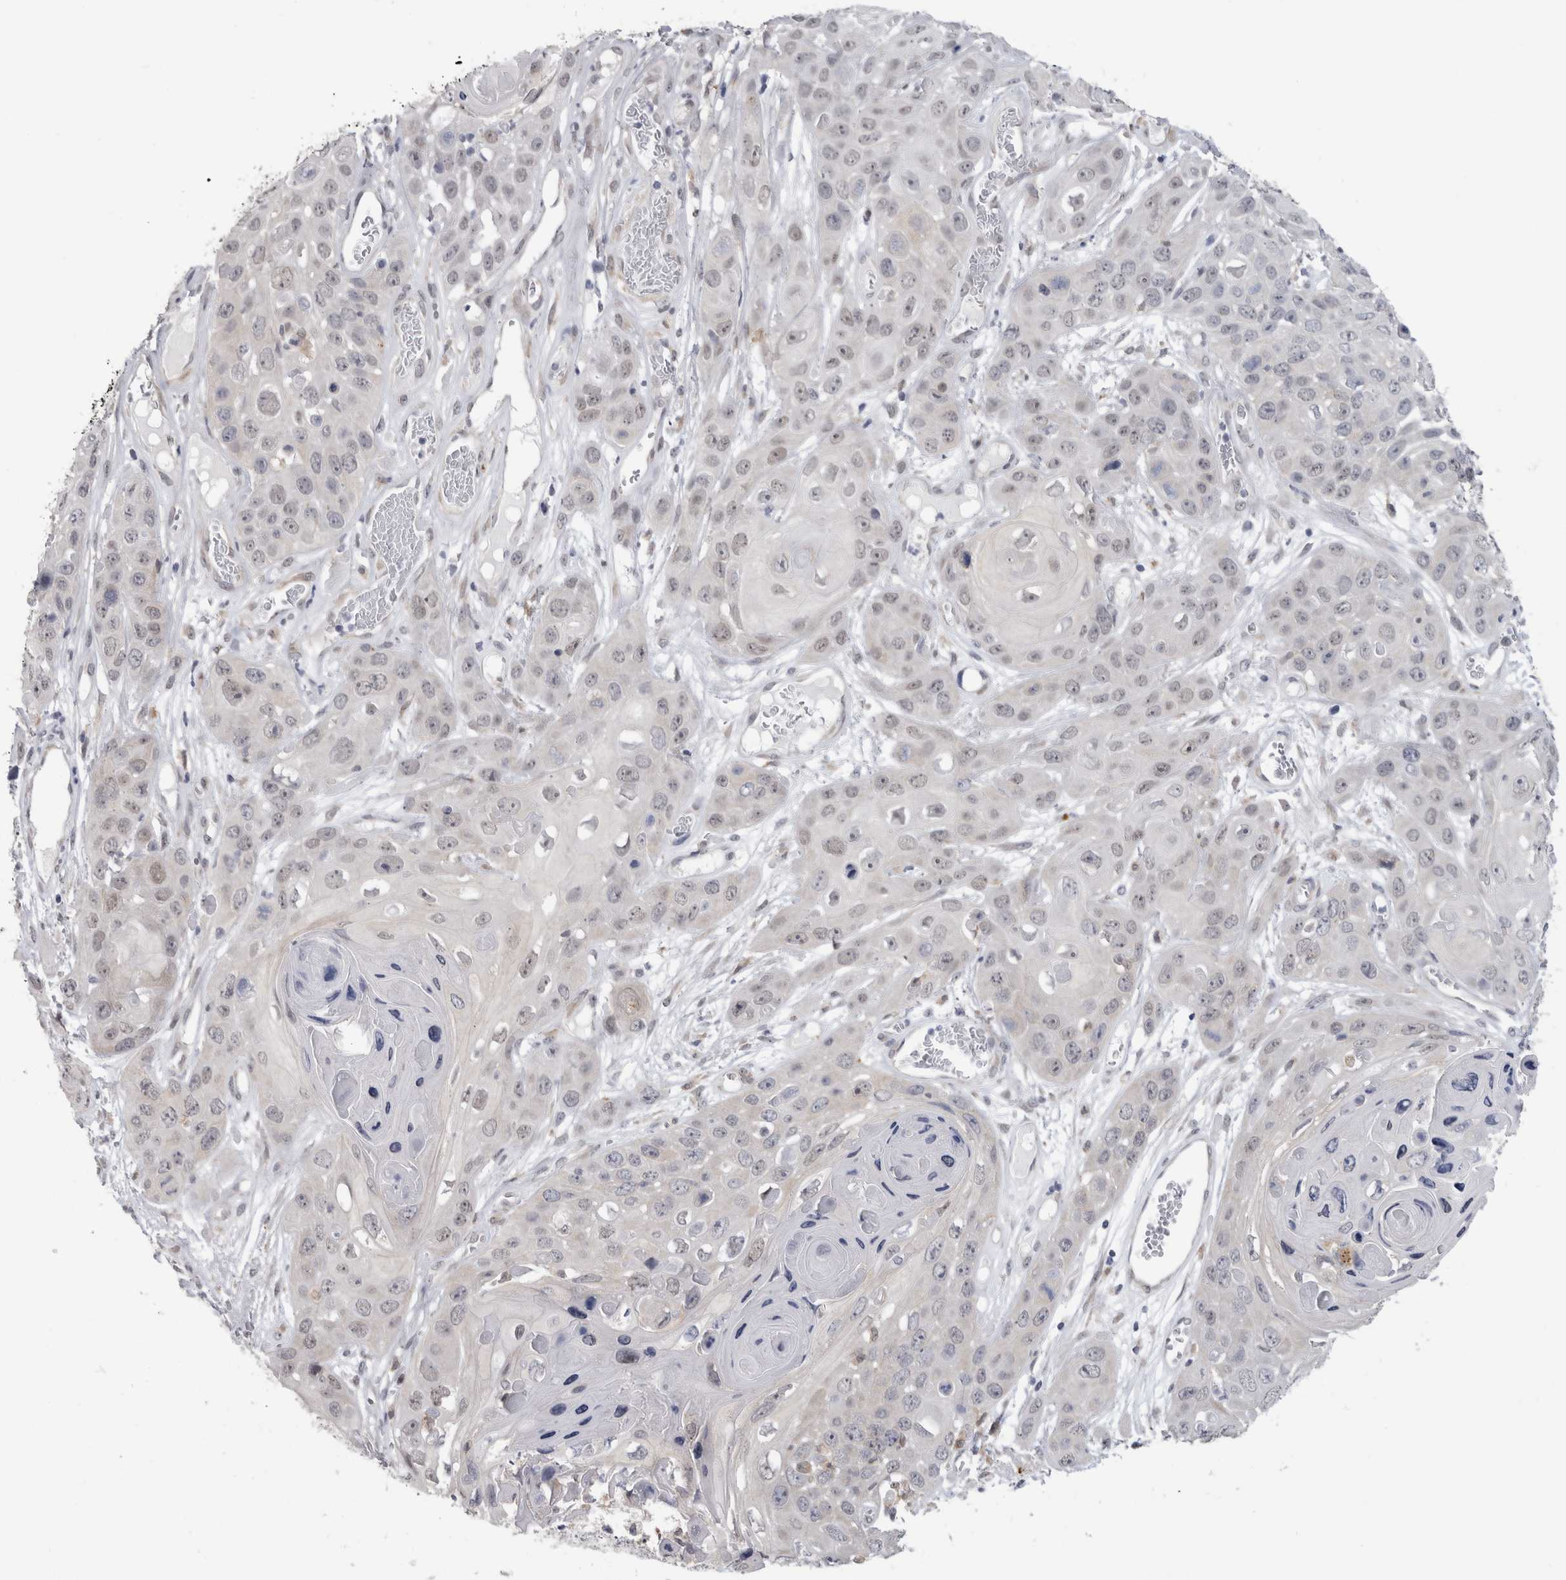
{"staining": {"intensity": "negative", "quantity": "none", "location": "none"}, "tissue": "skin cancer", "cell_type": "Tumor cells", "image_type": "cancer", "snomed": [{"axis": "morphology", "description": "Squamous cell carcinoma, NOS"}, {"axis": "topography", "description": "Skin"}], "caption": "High power microscopy histopathology image of an immunohistochemistry (IHC) histopathology image of squamous cell carcinoma (skin), revealing no significant positivity in tumor cells.", "gene": "TMEM242", "patient": {"sex": "male", "age": 55}}